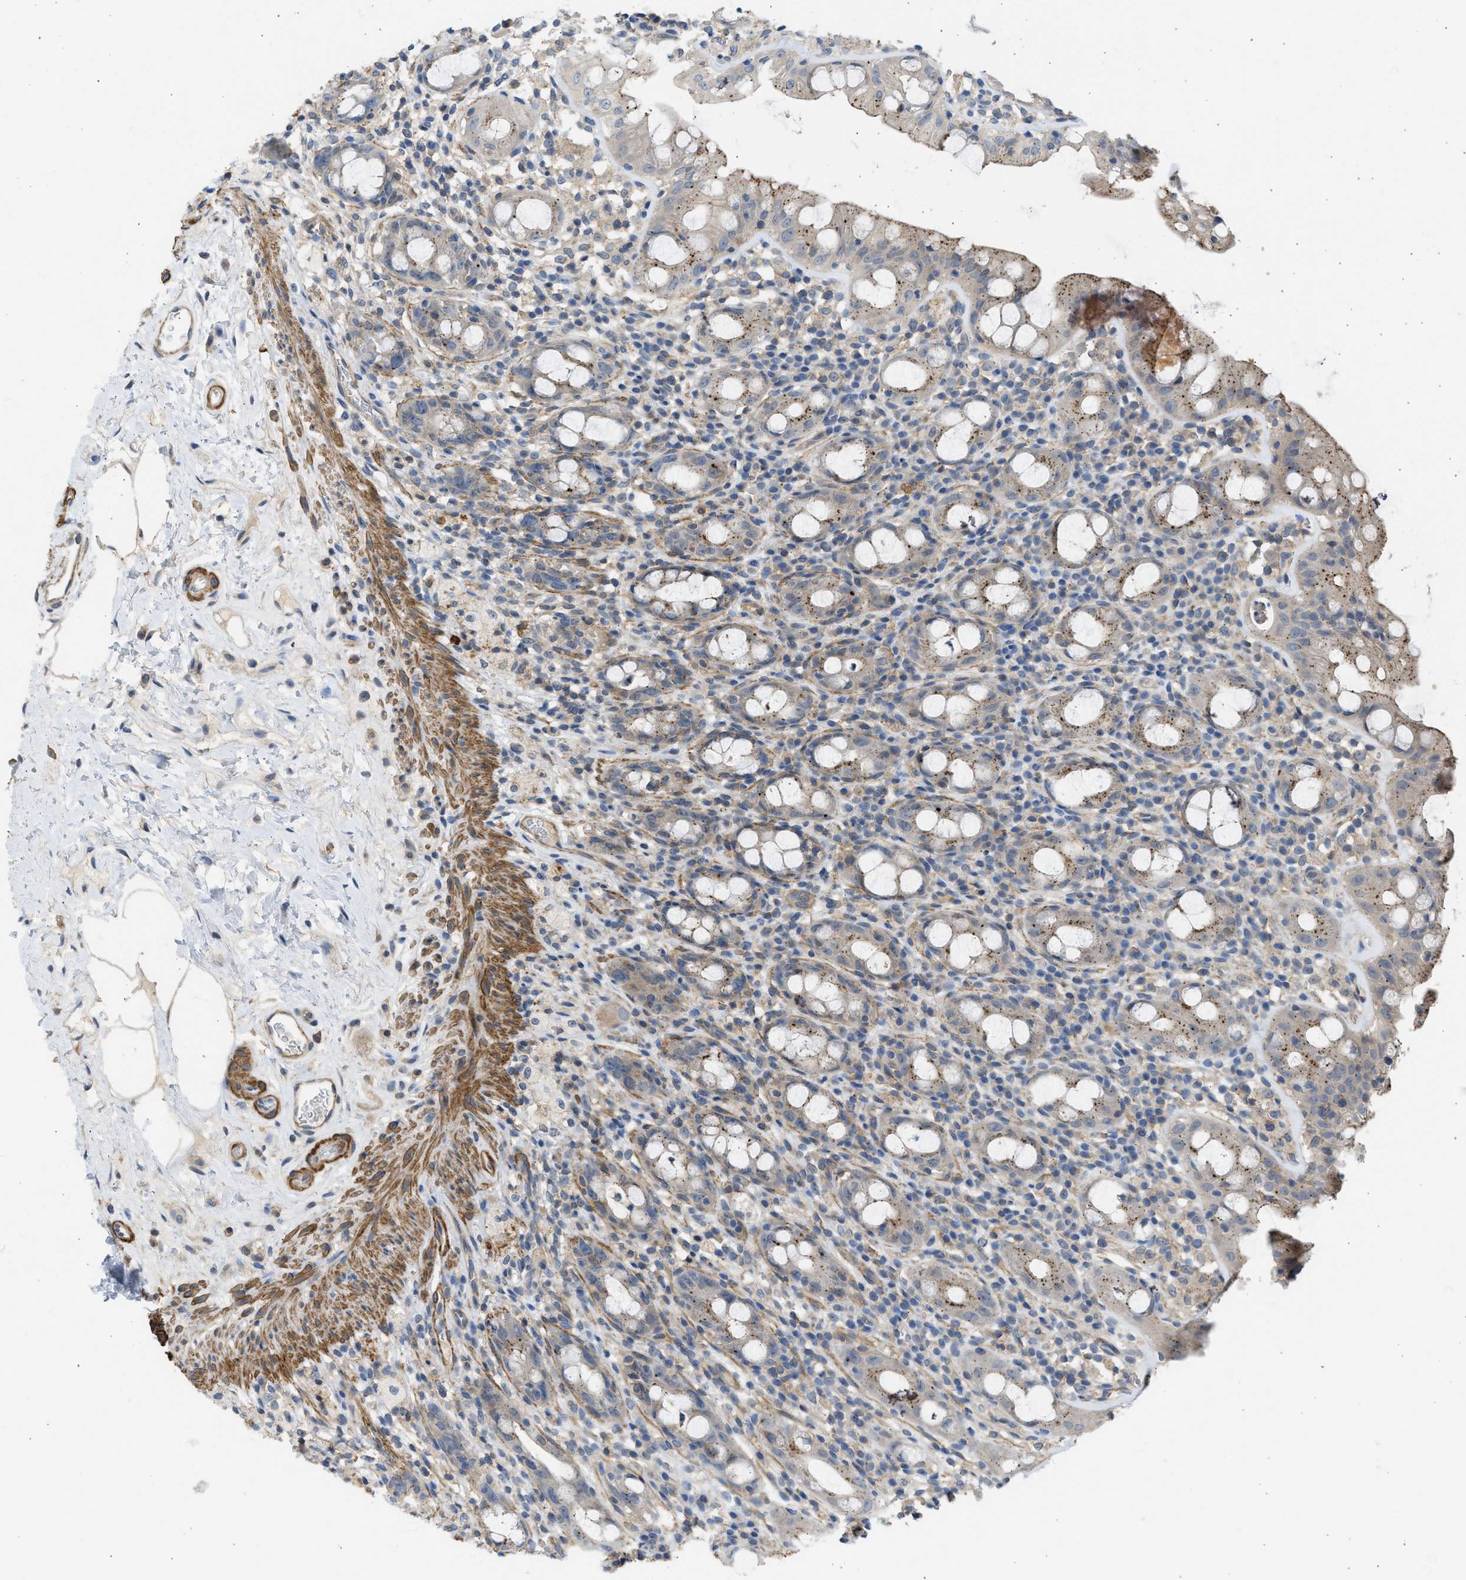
{"staining": {"intensity": "moderate", "quantity": "25%-75%", "location": "cytoplasmic/membranous"}, "tissue": "rectum", "cell_type": "Glandular cells", "image_type": "normal", "snomed": [{"axis": "morphology", "description": "Normal tissue, NOS"}, {"axis": "topography", "description": "Rectum"}], "caption": "Immunohistochemistry histopathology image of benign rectum stained for a protein (brown), which reveals medium levels of moderate cytoplasmic/membranous positivity in approximately 25%-75% of glandular cells.", "gene": "PCNX3", "patient": {"sex": "male", "age": 44}}